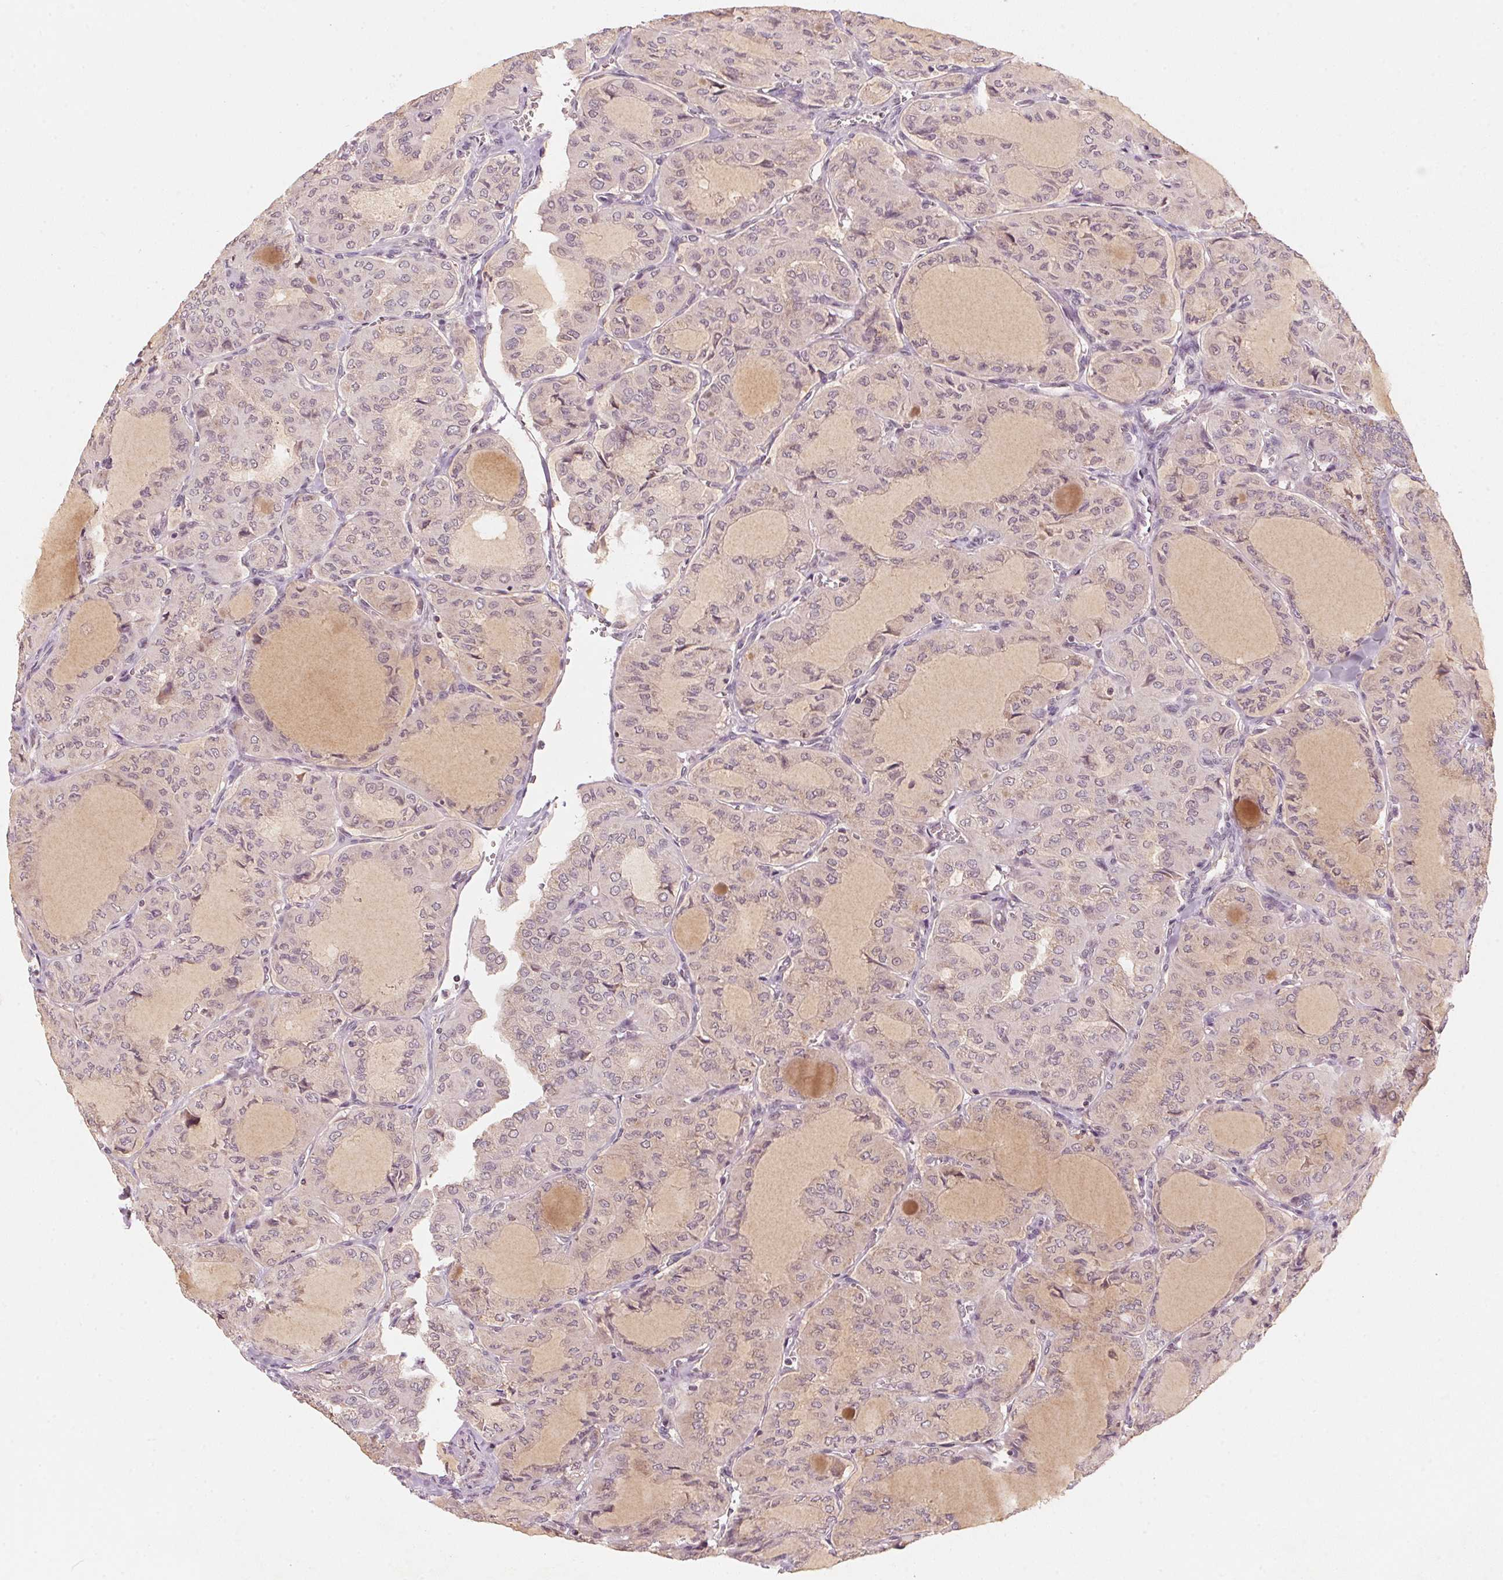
{"staining": {"intensity": "negative", "quantity": "none", "location": "none"}, "tissue": "thyroid cancer", "cell_type": "Tumor cells", "image_type": "cancer", "snomed": [{"axis": "morphology", "description": "Papillary adenocarcinoma, NOS"}, {"axis": "topography", "description": "Thyroid gland"}], "caption": "A photomicrograph of thyroid cancer stained for a protein shows no brown staining in tumor cells.", "gene": "C2orf73", "patient": {"sex": "male", "age": 20}}